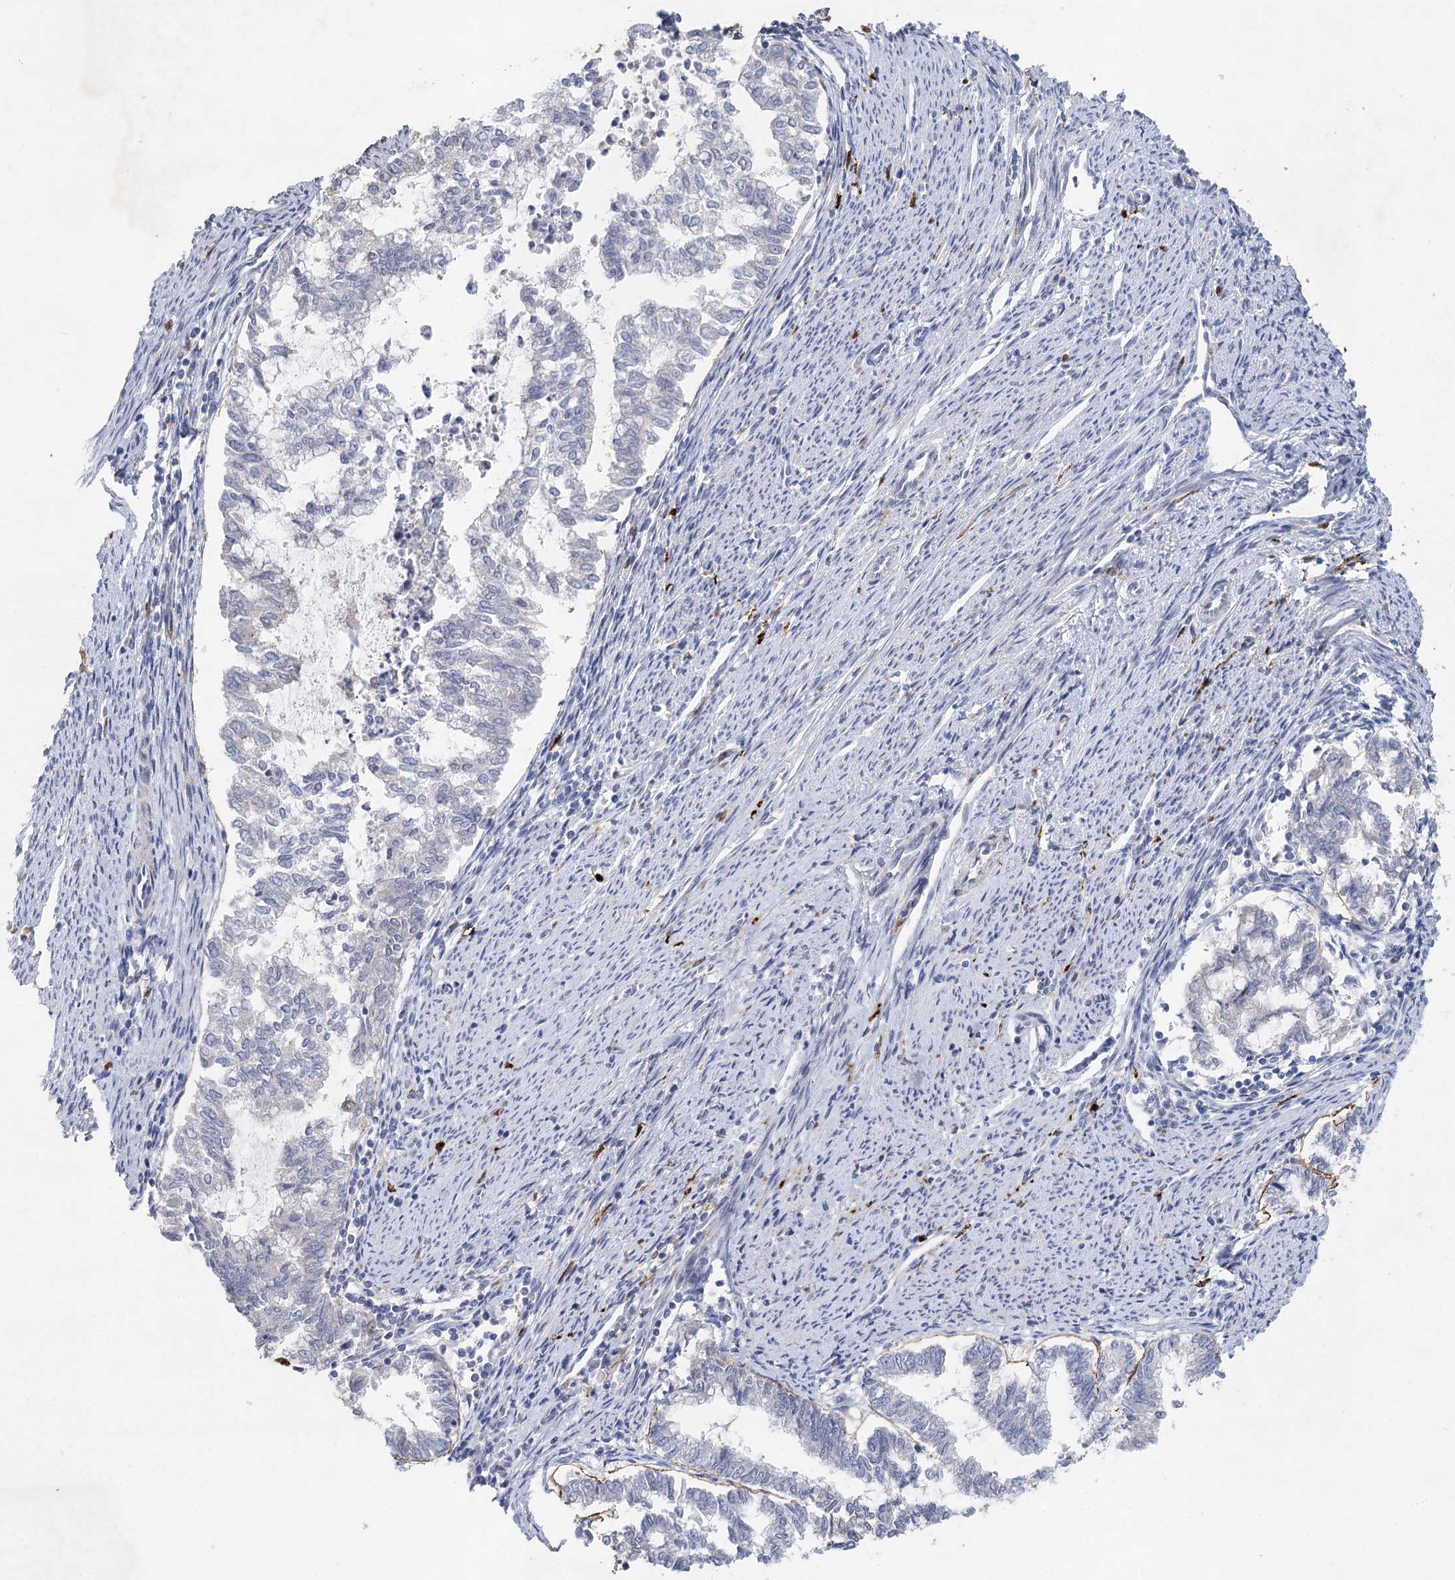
{"staining": {"intensity": "negative", "quantity": "none", "location": "none"}, "tissue": "endometrial cancer", "cell_type": "Tumor cells", "image_type": "cancer", "snomed": [{"axis": "morphology", "description": "Adenocarcinoma, NOS"}, {"axis": "topography", "description": "Endometrium"}], "caption": "A micrograph of human endometrial adenocarcinoma is negative for staining in tumor cells.", "gene": "SLC19A3", "patient": {"sex": "female", "age": 79}}